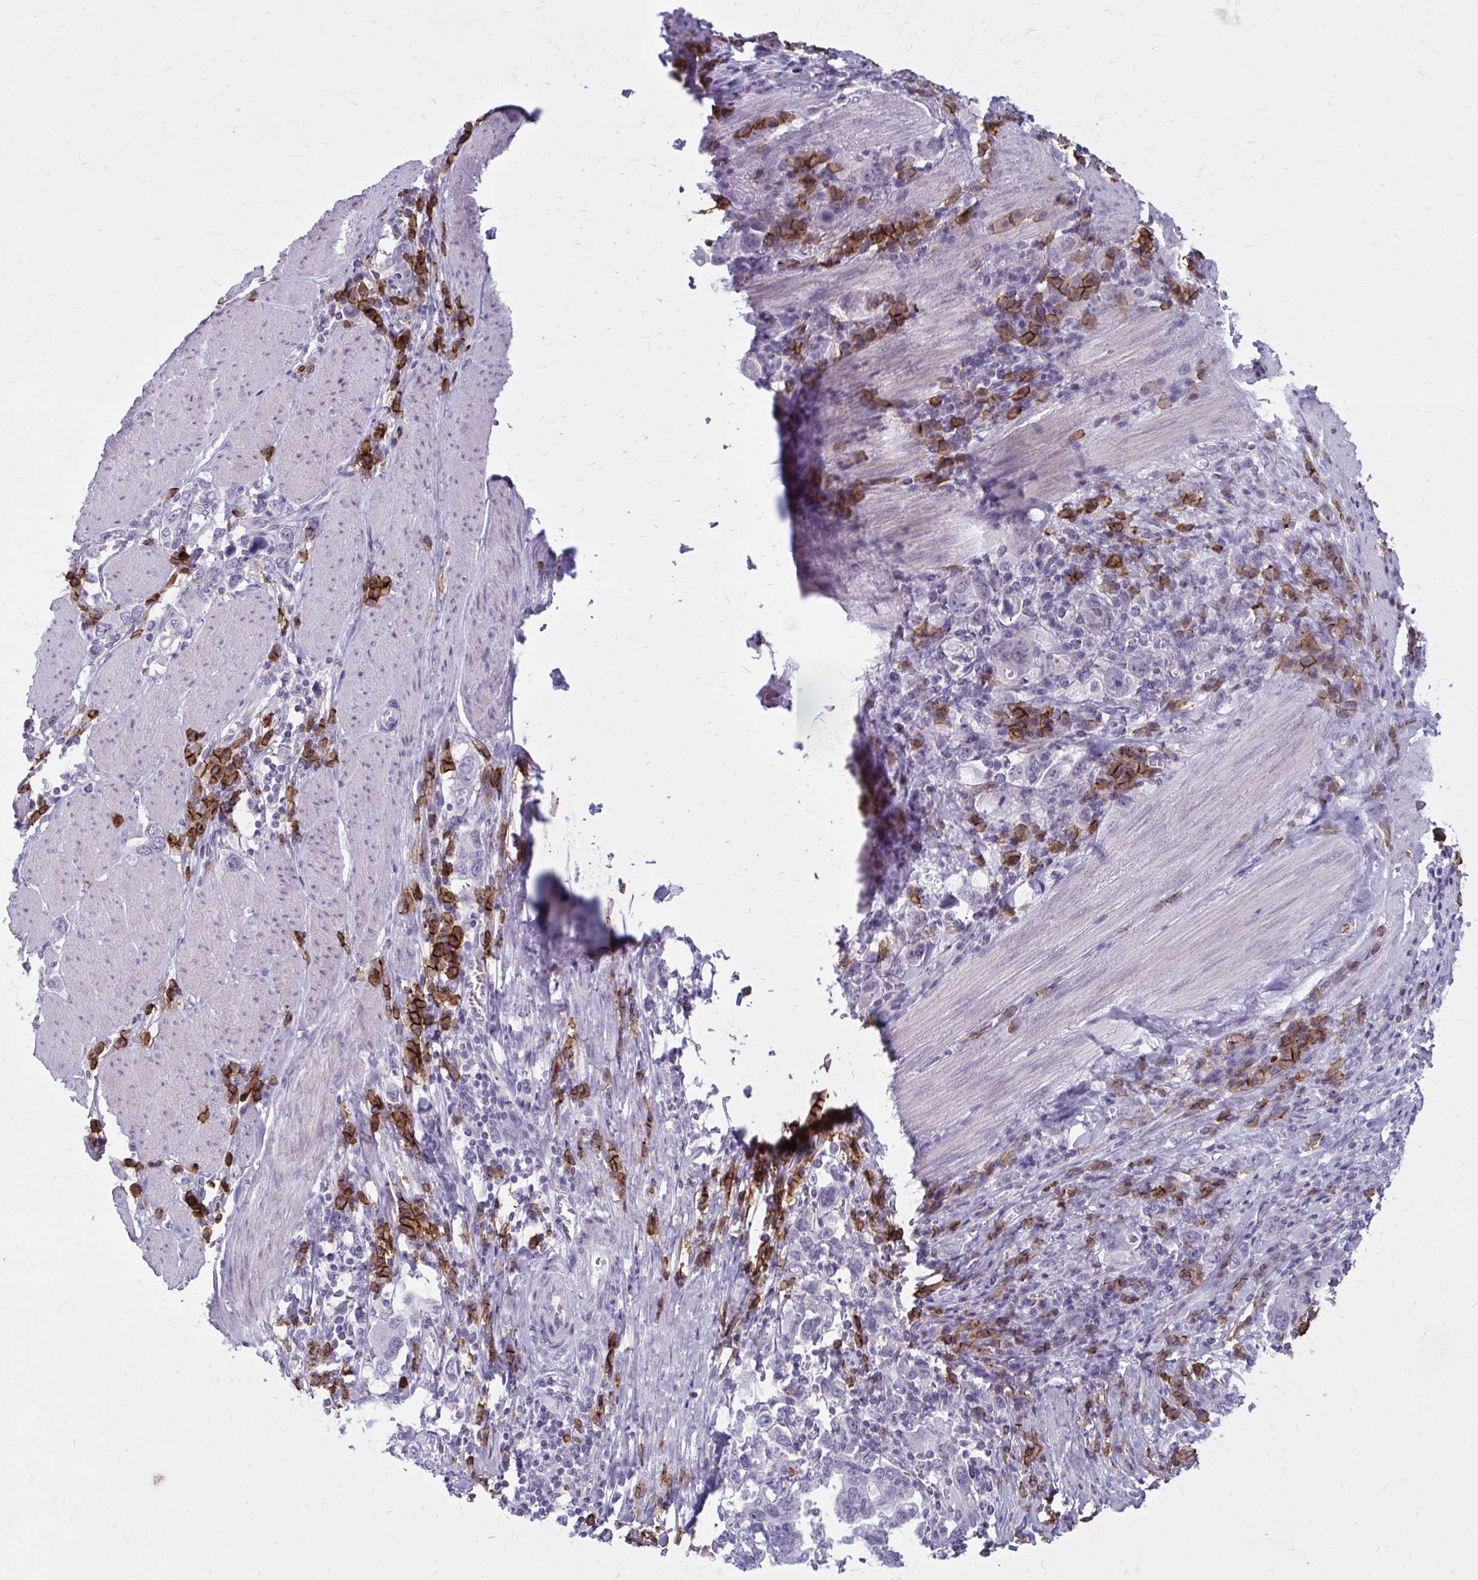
{"staining": {"intensity": "negative", "quantity": "none", "location": "none"}, "tissue": "stomach cancer", "cell_type": "Tumor cells", "image_type": "cancer", "snomed": [{"axis": "morphology", "description": "Adenocarcinoma, NOS"}, {"axis": "topography", "description": "Stomach, upper"}, {"axis": "topography", "description": "Stomach"}], "caption": "DAB (3,3'-diaminobenzidine) immunohistochemical staining of human stomach cancer exhibits no significant expression in tumor cells. Nuclei are stained in blue.", "gene": "CD38", "patient": {"sex": "male", "age": 62}}